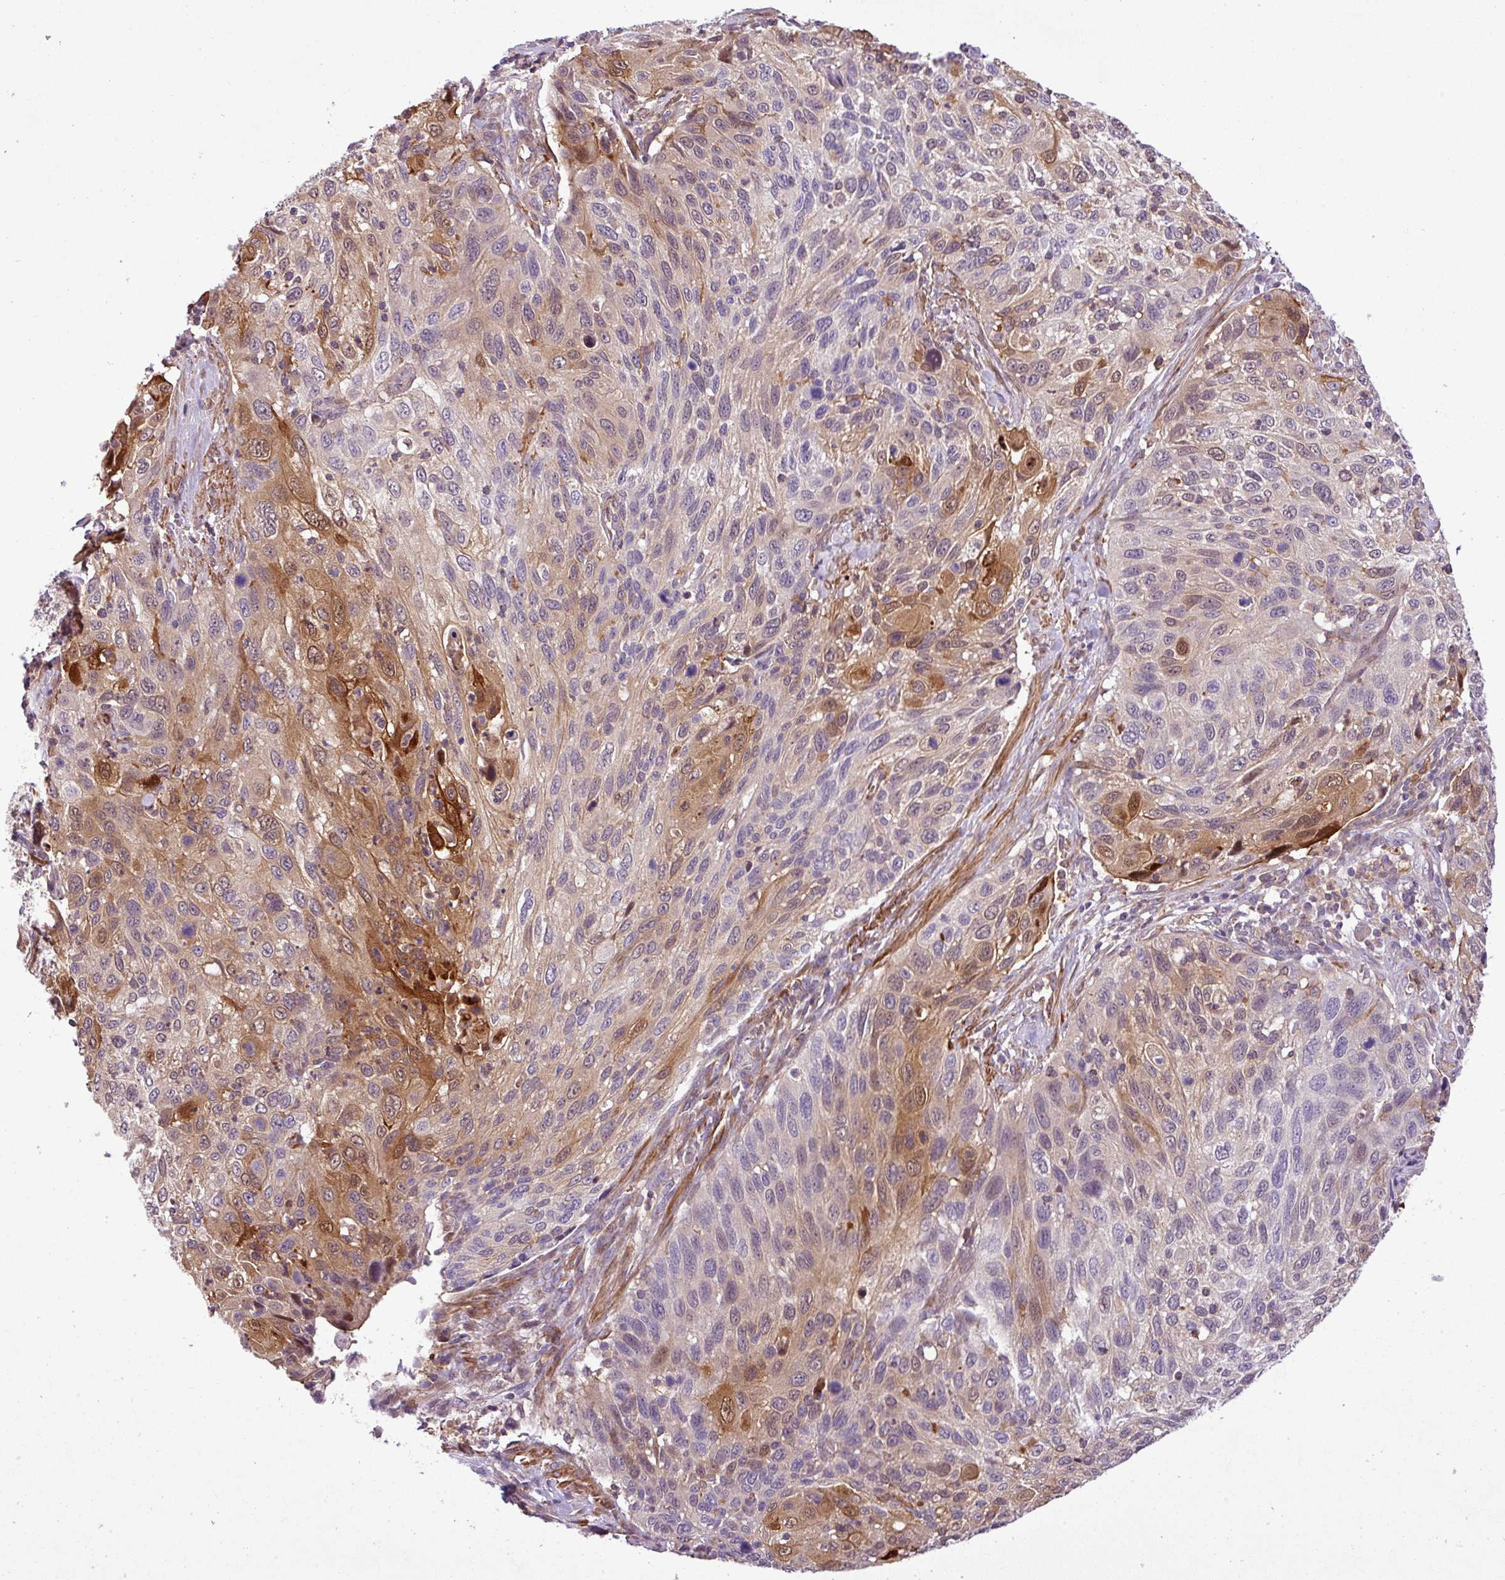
{"staining": {"intensity": "moderate", "quantity": "25%-75%", "location": "cytoplasmic/membranous,nuclear"}, "tissue": "cervical cancer", "cell_type": "Tumor cells", "image_type": "cancer", "snomed": [{"axis": "morphology", "description": "Squamous cell carcinoma, NOS"}, {"axis": "topography", "description": "Cervix"}], "caption": "The immunohistochemical stain highlights moderate cytoplasmic/membranous and nuclear expression in tumor cells of cervical cancer (squamous cell carcinoma) tissue.", "gene": "NBEAL2", "patient": {"sex": "female", "age": 70}}